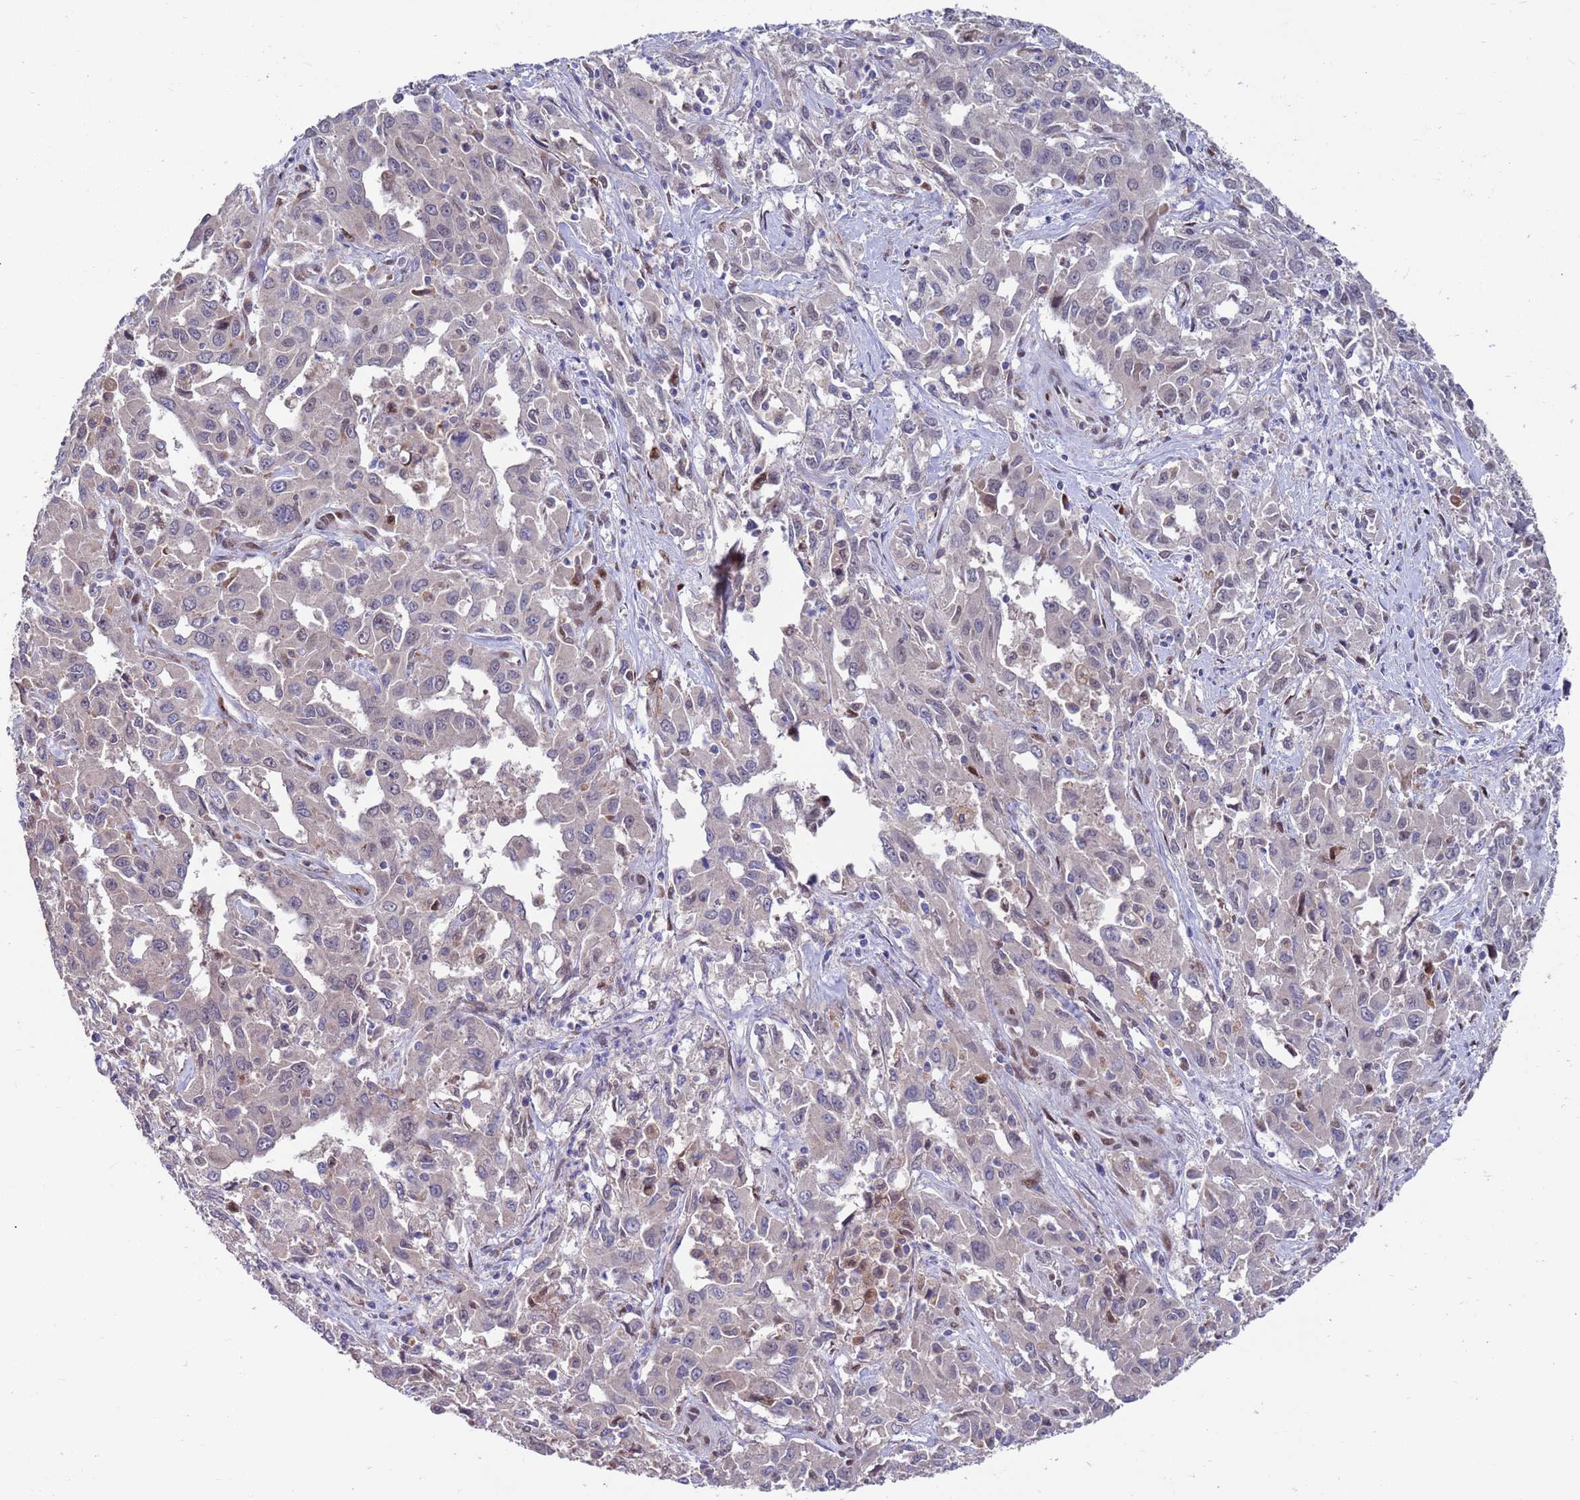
{"staining": {"intensity": "negative", "quantity": "none", "location": "none"}, "tissue": "liver cancer", "cell_type": "Tumor cells", "image_type": "cancer", "snomed": [{"axis": "morphology", "description": "Carcinoma, Hepatocellular, NOS"}, {"axis": "topography", "description": "Liver"}], "caption": "IHC photomicrograph of neoplastic tissue: liver cancer stained with DAB (3,3'-diaminobenzidine) exhibits no significant protein expression in tumor cells.", "gene": "FBXO27", "patient": {"sex": "male", "age": 63}}